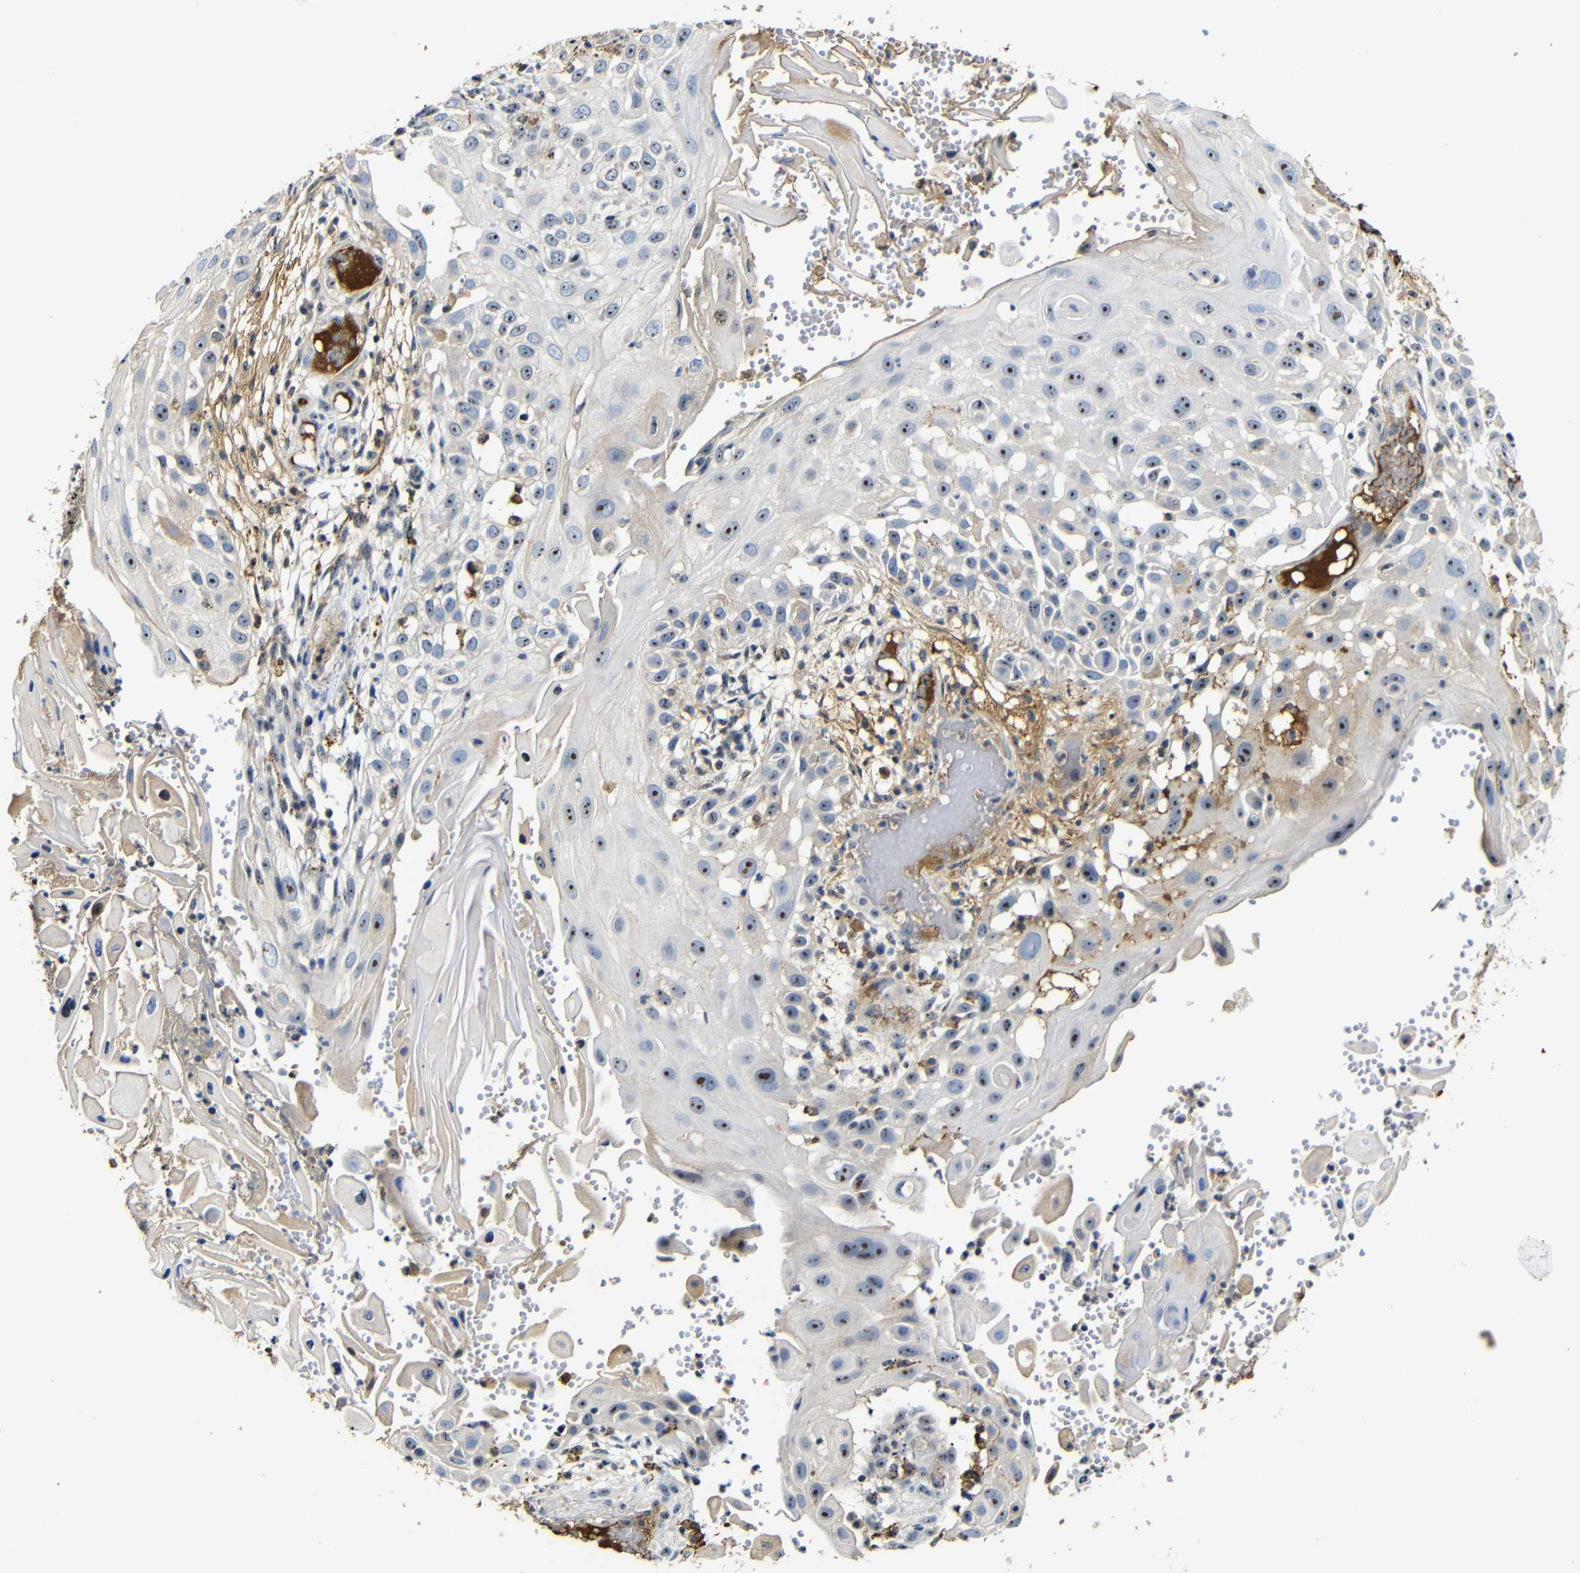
{"staining": {"intensity": "moderate", "quantity": ">75%", "location": "nuclear"}, "tissue": "skin cancer", "cell_type": "Tumor cells", "image_type": "cancer", "snomed": [{"axis": "morphology", "description": "Squamous cell carcinoma, NOS"}, {"axis": "topography", "description": "Skin"}], "caption": "IHC image of neoplastic tissue: human skin cancer stained using immunohistochemistry (IHC) exhibits medium levels of moderate protein expression localized specifically in the nuclear of tumor cells, appearing as a nuclear brown color.", "gene": "MYC", "patient": {"sex": "female", "age": 44}}